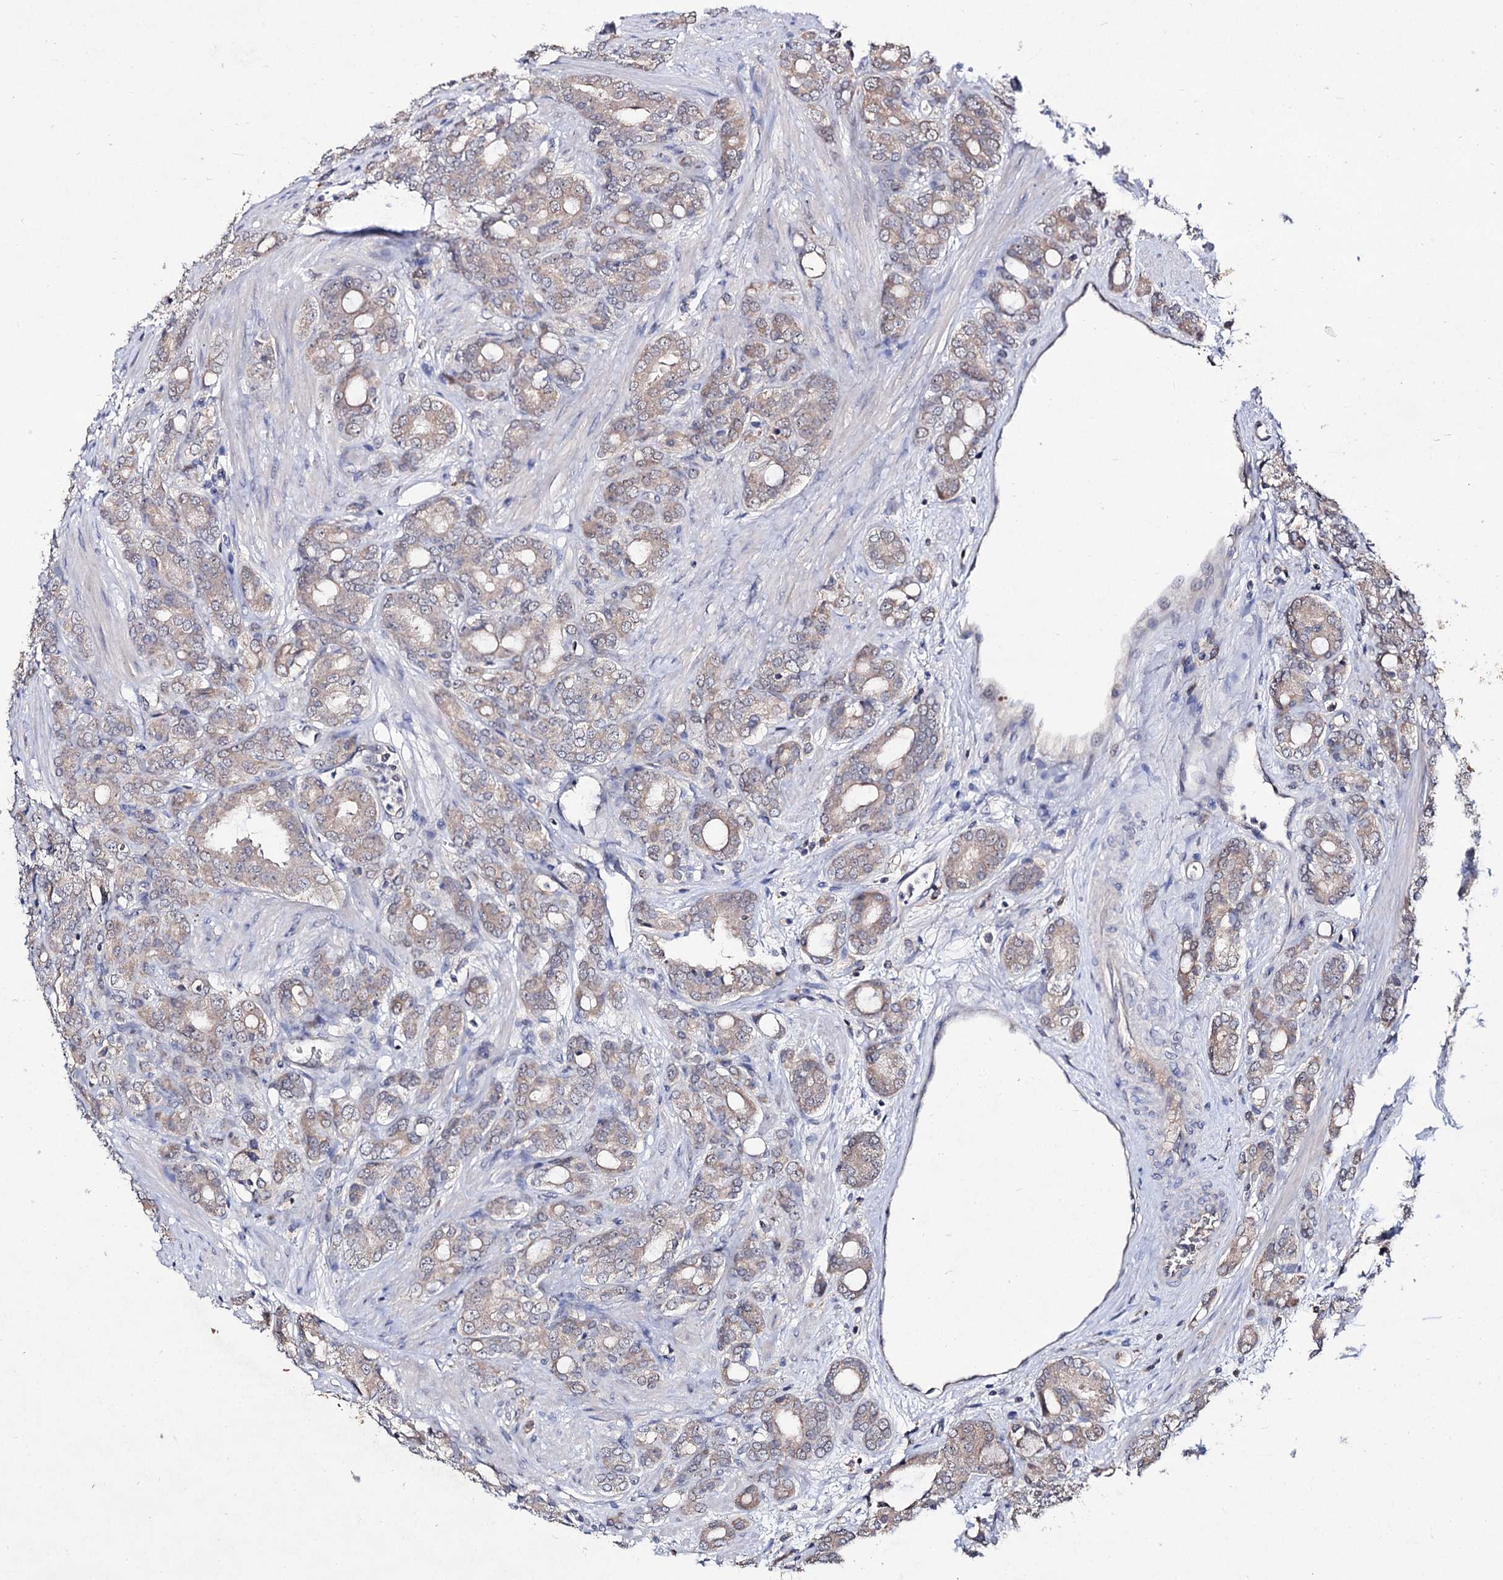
{"staining": {"intensity": "weak", "quantity": "<25%", "location": "cytoplasmic/membranous"}, "tissue": "prostate cancer", "cell_type": "Tumor cells", "image_type": "cancer", "snomed": [{"axis": "morphology", "description": "Adenocarcinoma, High grade"}, {"axis": "topography", "description": "Prostate"}], "caption": "Immunohistochemistry photomicrograph of neoplastic tissue: human prostate cancer stained with DAB (3,3'-diaminobenzidine) exhibits no significant protein positivity in tumor cells.", "gene": "ACTR6", "patient": {"sex": "male", "age": 62}}